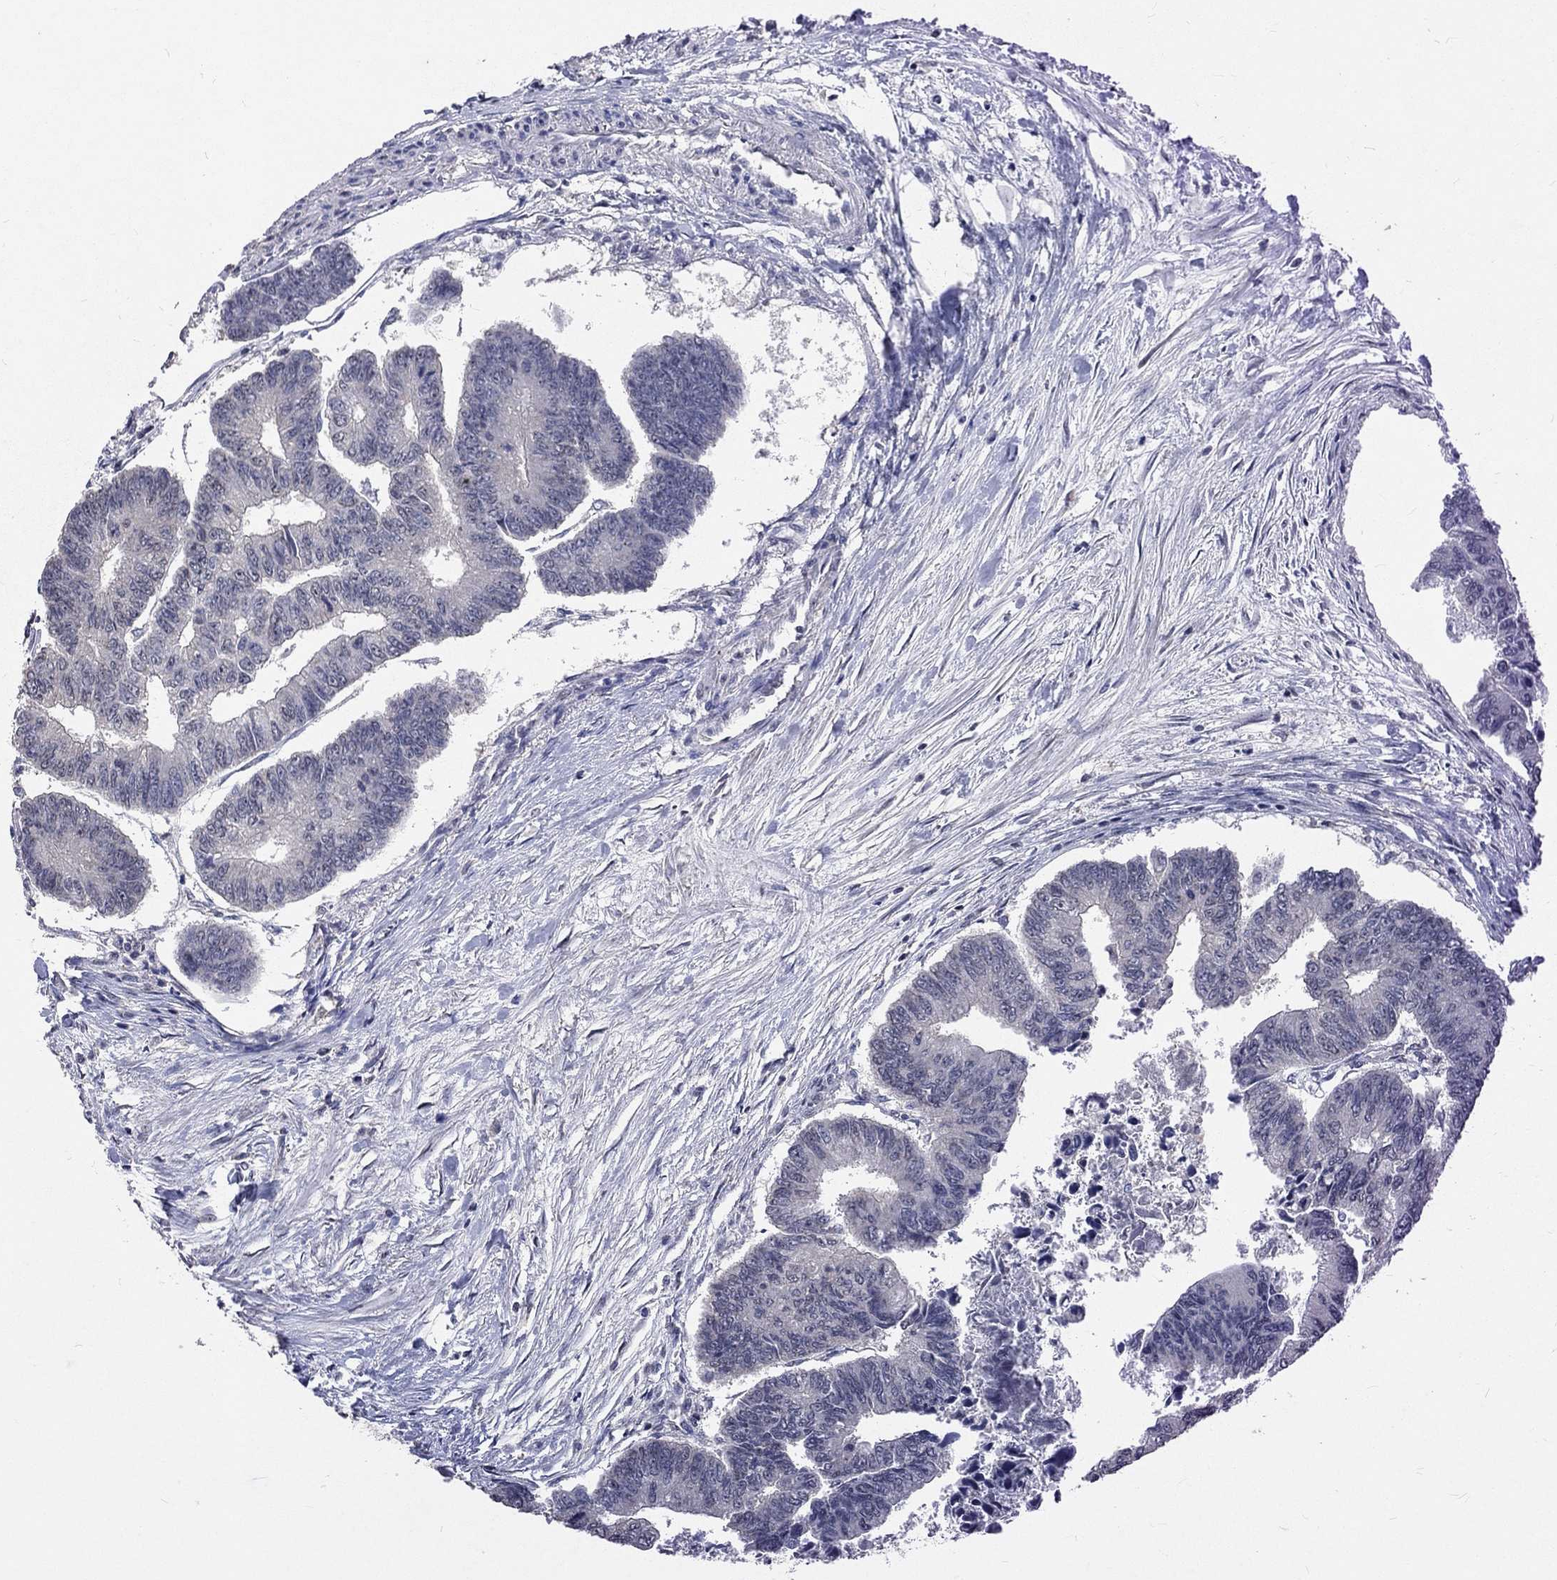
{"staining": {"intensity": "negative", "quantity": "none", "location": "none"}, "tissue": "colorectal cancer", "cell_type": "Tumor cells", "image_type": "cancer", "snomed": [{"axis": "morphology", "description": "Adenocarcinoma, NOS"}, {"axis": "topography", "description": "Colon"}], "caption": "Colorectal cancer (adenocarcinoma) was stained to show a protein in brown. There is no significant positivity in tumor cells.", "gene": "SPATA33", "patient": {"sex": "female", "age": 65}}